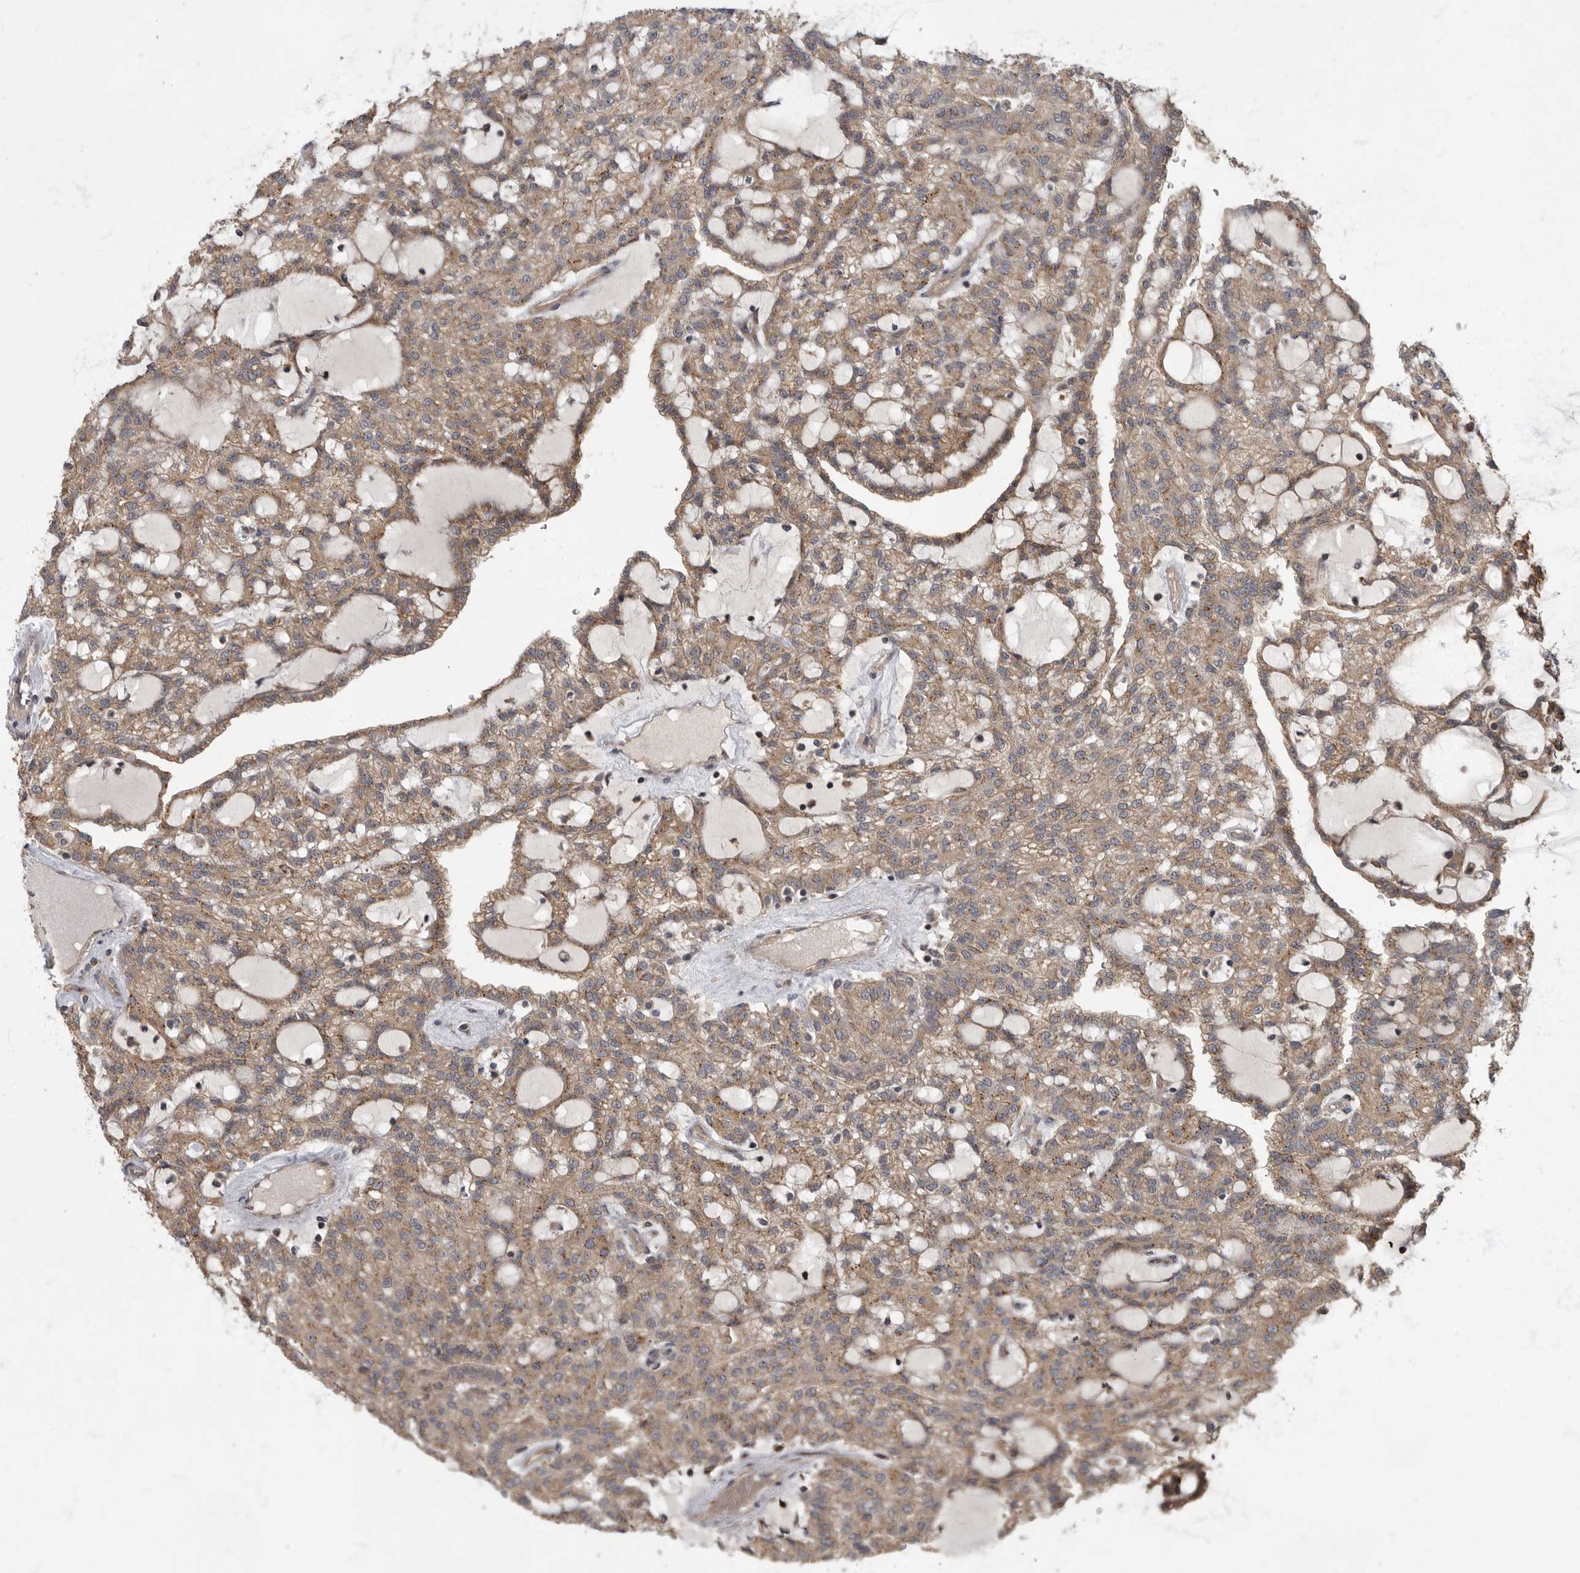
{"staining": {"intensity": "moderate", "quantity": ">75%", "location": "cytoplasmic/membranous"}, "tissue": "renal cancer", "cell_type": "Tumor cells", "image_type": "cancer", "snomed": [{"axis": "morphology", "description": "Adenocarcinoma, NOS"}, {"axis": "topography", "description": "Kidney"}], "caption": "The micrograph demonstrates staining of renal cancer (adenocarcinoma), revealing moderate cytoplasmic/membranous protein expression (brown color) within tumor cells.", "gene": "IQCK", "patient": {"sex": "male", "age": 63}}